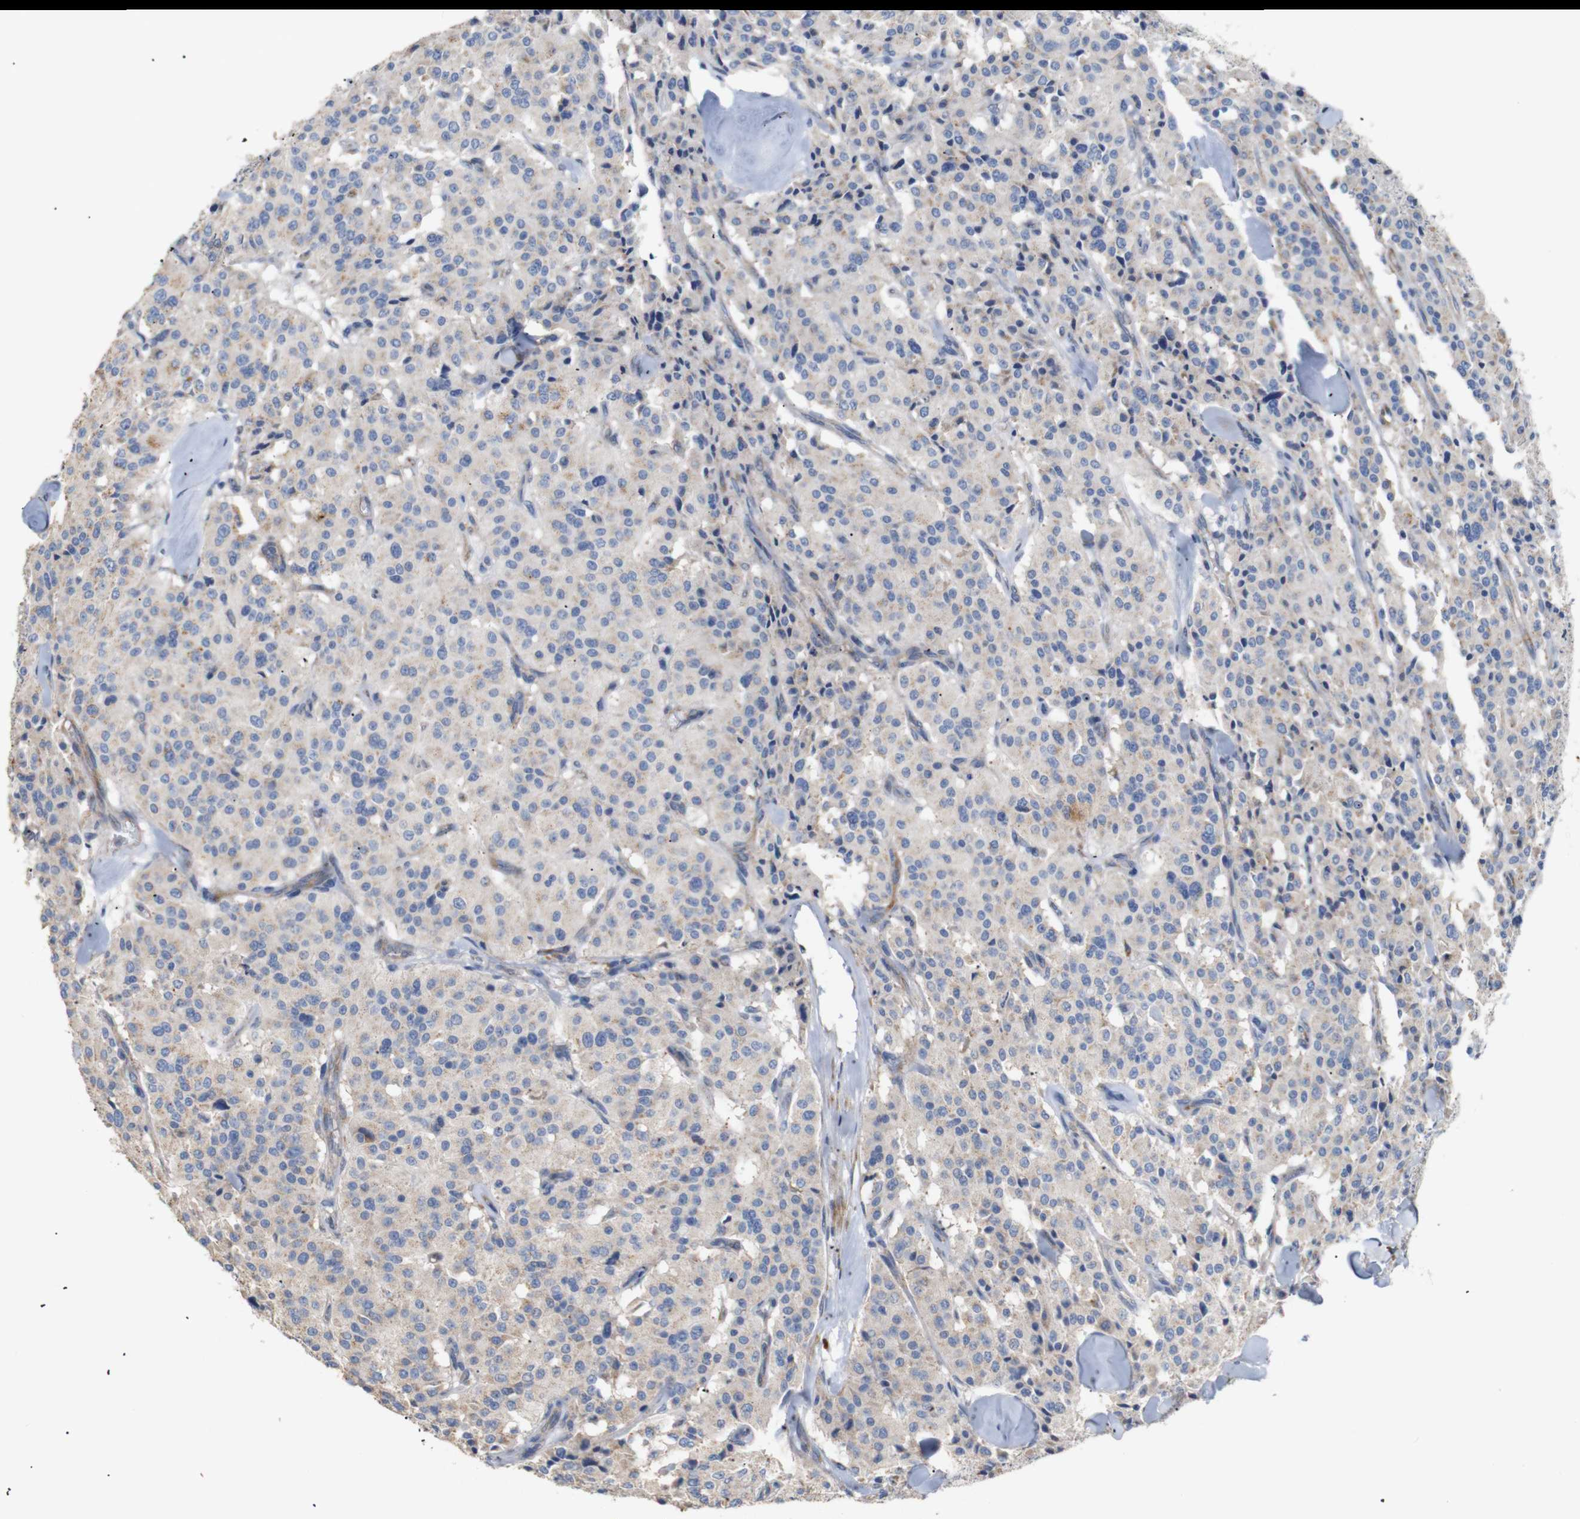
{"staining": {"intensity": "negative", "quantity": "none", "location": "none"}, "tissue": "carcinoid", "cell_type": "Tumor cells", "image_type": "cancer", "snomed": [{"axis": "morphology", "description": "Carcinoid, malignant, NOS"}, {"axis": "topography", "description": "Lung"}], "caption": "Immunohistochemistry of human carcinoid shows no staining in tumor cells. Nuclei are stained in blue.", "gene": "TRIM5", "patient": {"sex": "male", "age": 30}}